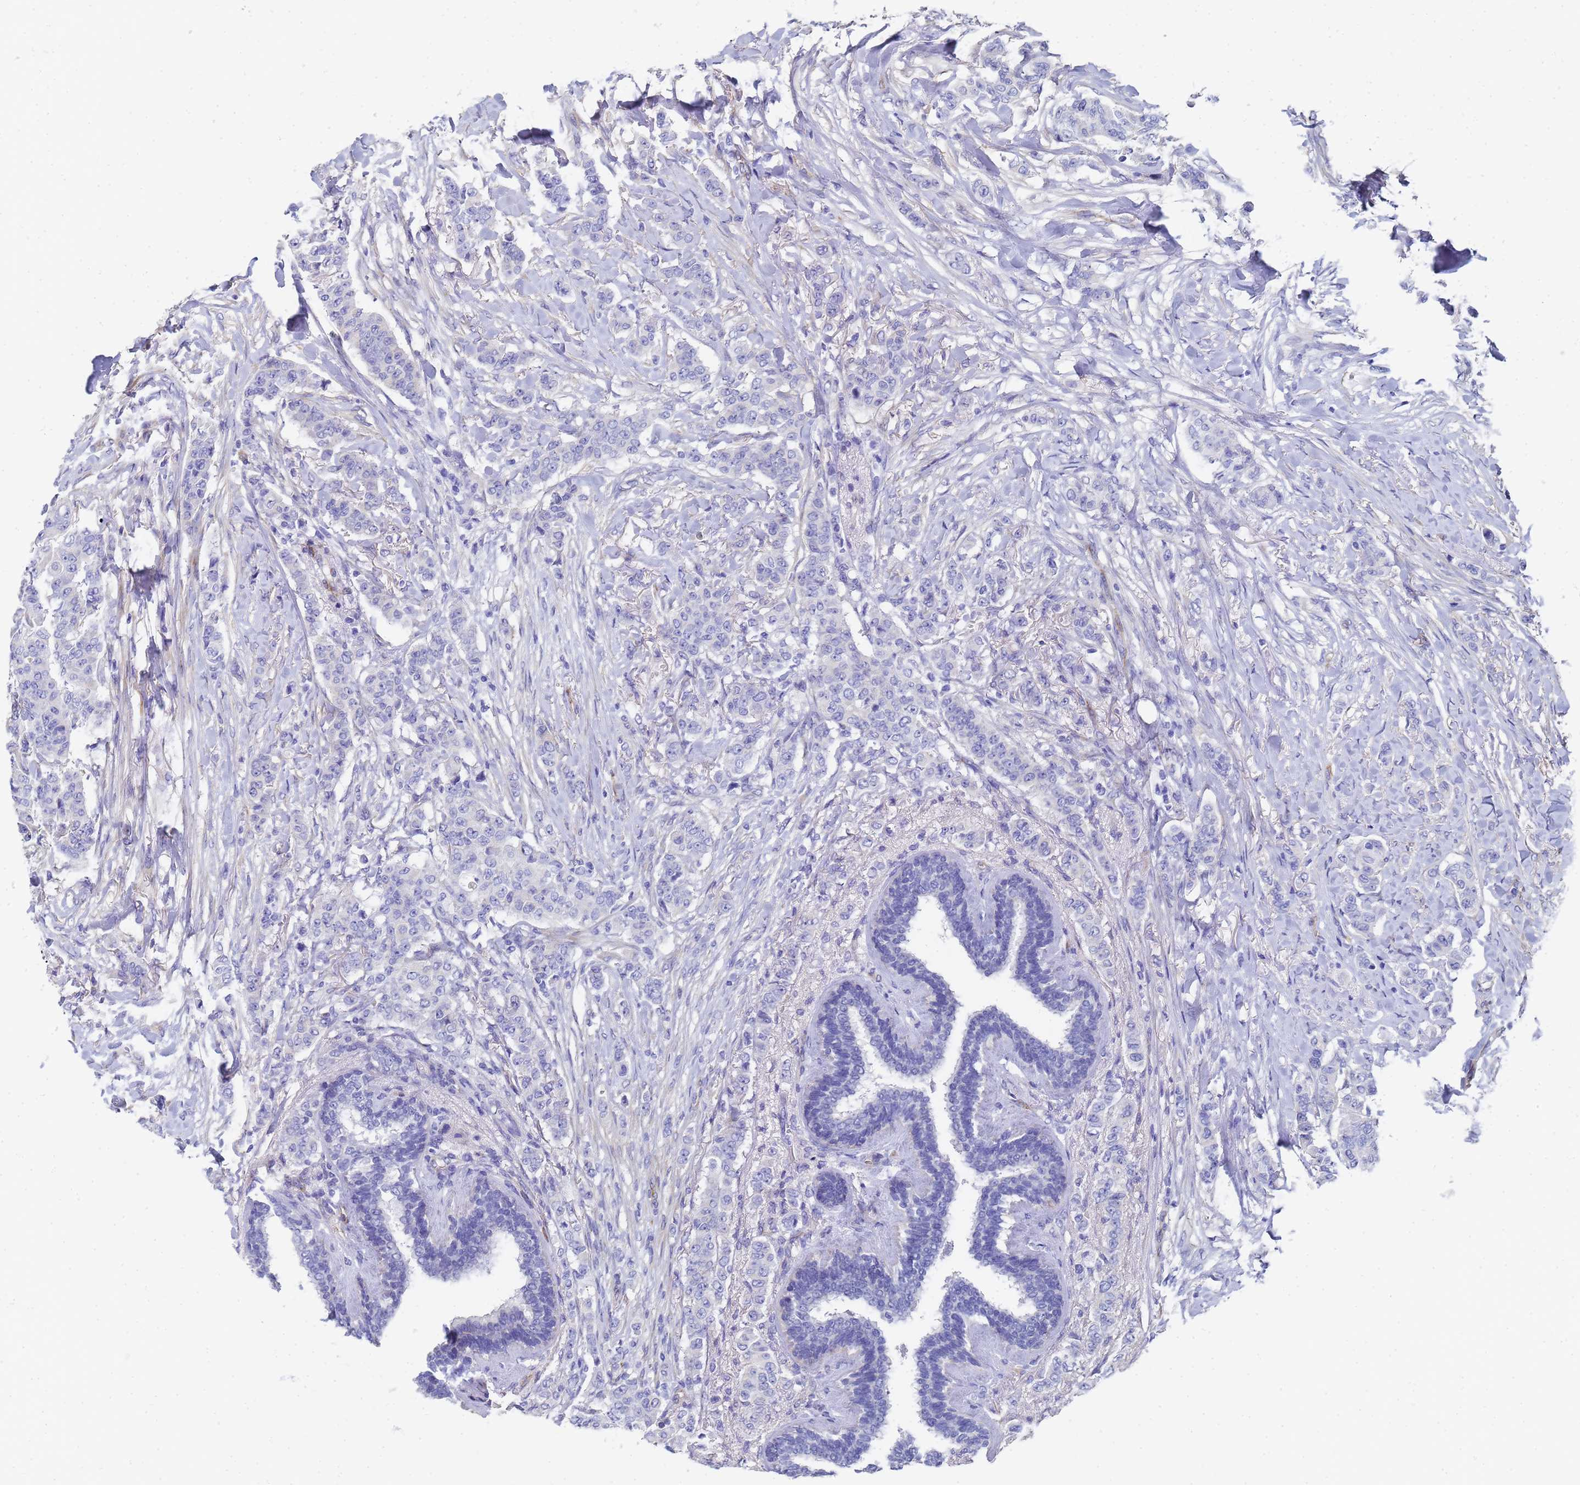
{"staining": {"intensity": "negative", "quantity": "none", "location": "none"}, "tissue": "breast cancer", "cell_type": "Tumor cells", "image_type": "cancer", "snomed": [{"axis": "morphology", "description": "Duct carcinoma"}, {"axis": "topography", "description": "Breast"}], "caption": "Tumor cells show no significant protein expression in infiltrating ductal carcinoma (breast). (Brightfield microscopy of DAB IHC at high magnification).", "gene": "TUBB1", "patient": {"sex": "female", "age": 40}}